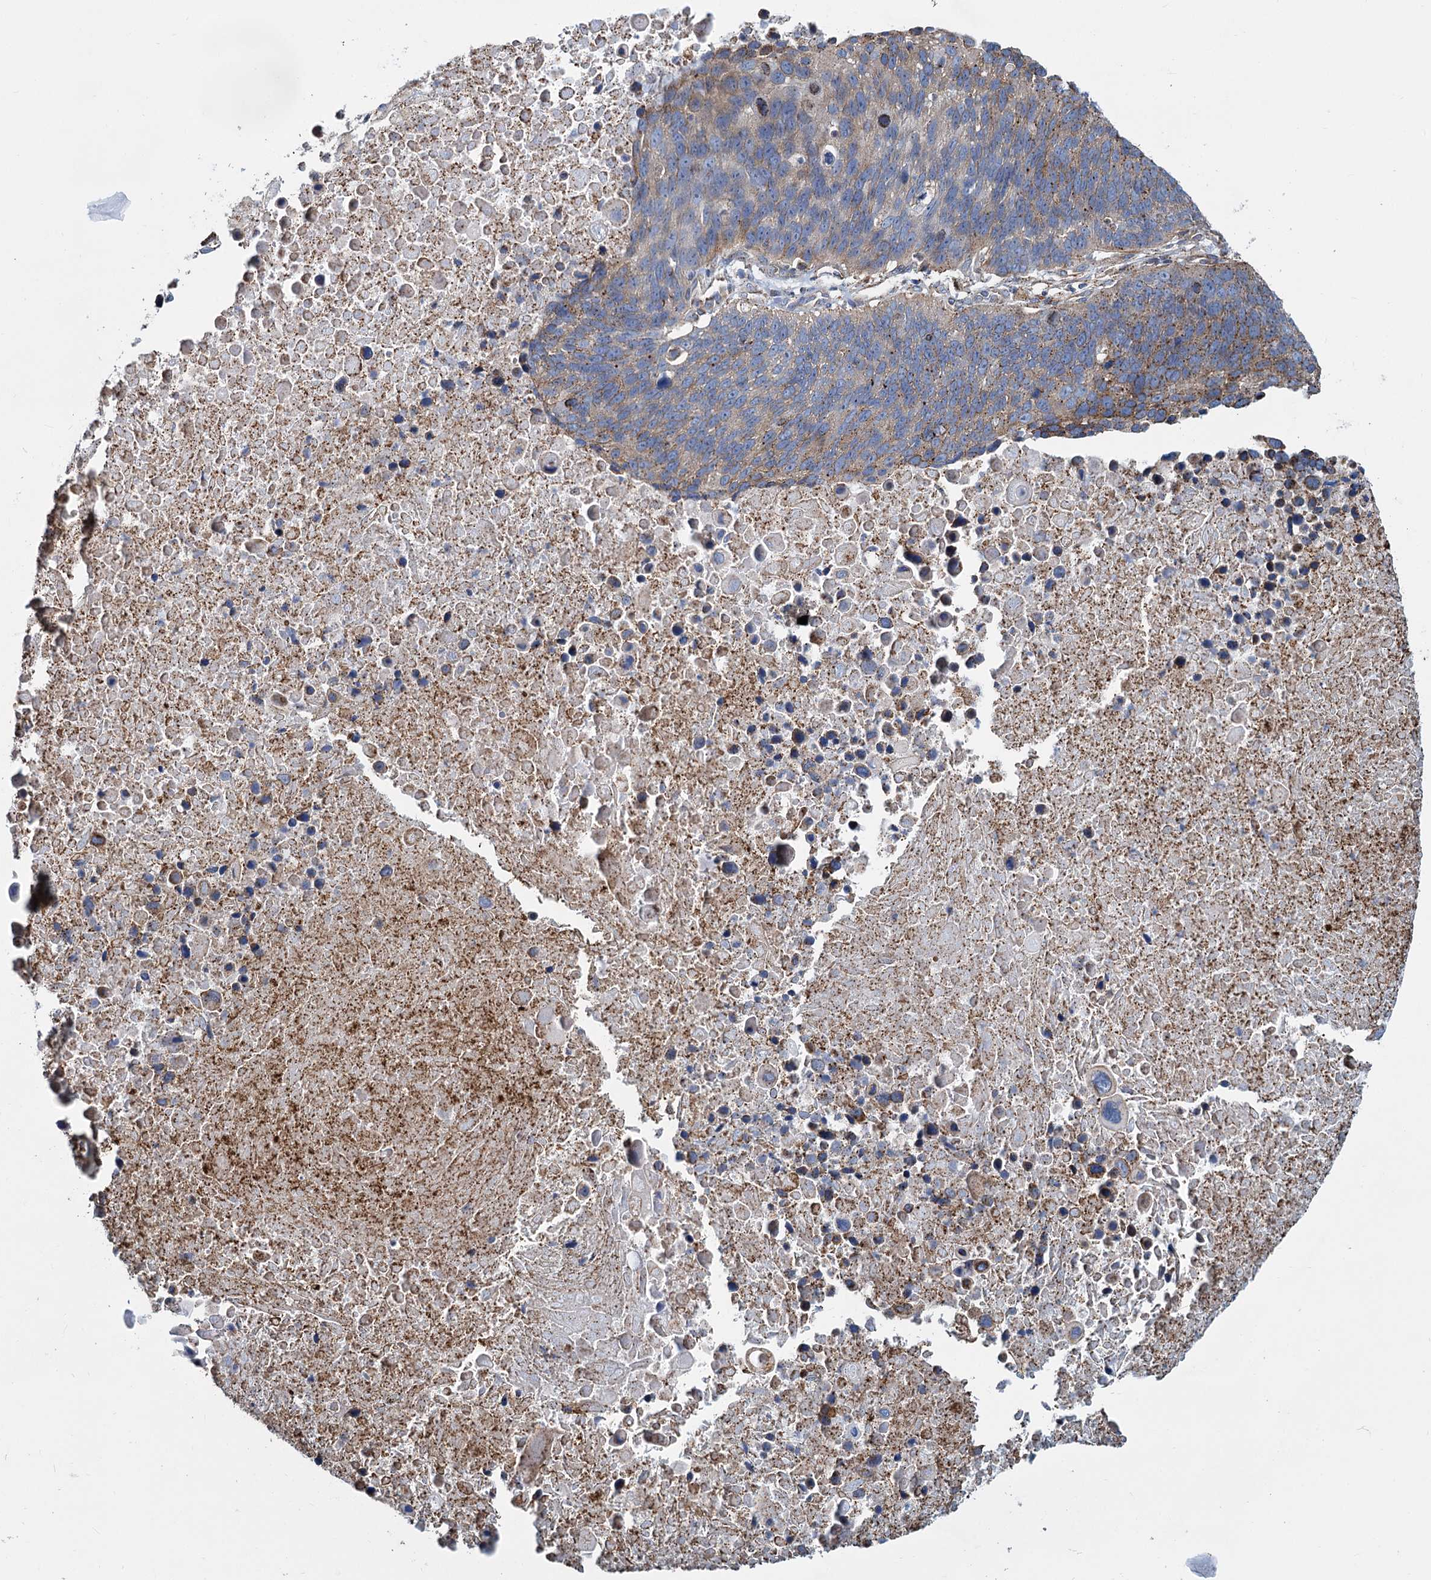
{"staining": {"intensity": "moderate", "quantity": "<25%", "location": "cytoplasmic/membranous"}, "tissue": "lung cancer", "cell_type": "Tumor cells", "image_type": "cancer", "snomed": [{"axis": "morphology", "description": "Normal tissue, NOS"}, {"axis": "morphology", "description": "Squamous cell carcinoma, NOS"}, {"axis": "topography", "description": "Lymph node"}, {"axis": "topography", "description": "Lung"}], "caption": "Human lung cancer stained with a brown dye shows moderate cytoplasmic/membranous positive positivity in approximately <25% of tumor cells.", "gene": "PSEN1", "patient": {"sex": "male", "age": 66}}